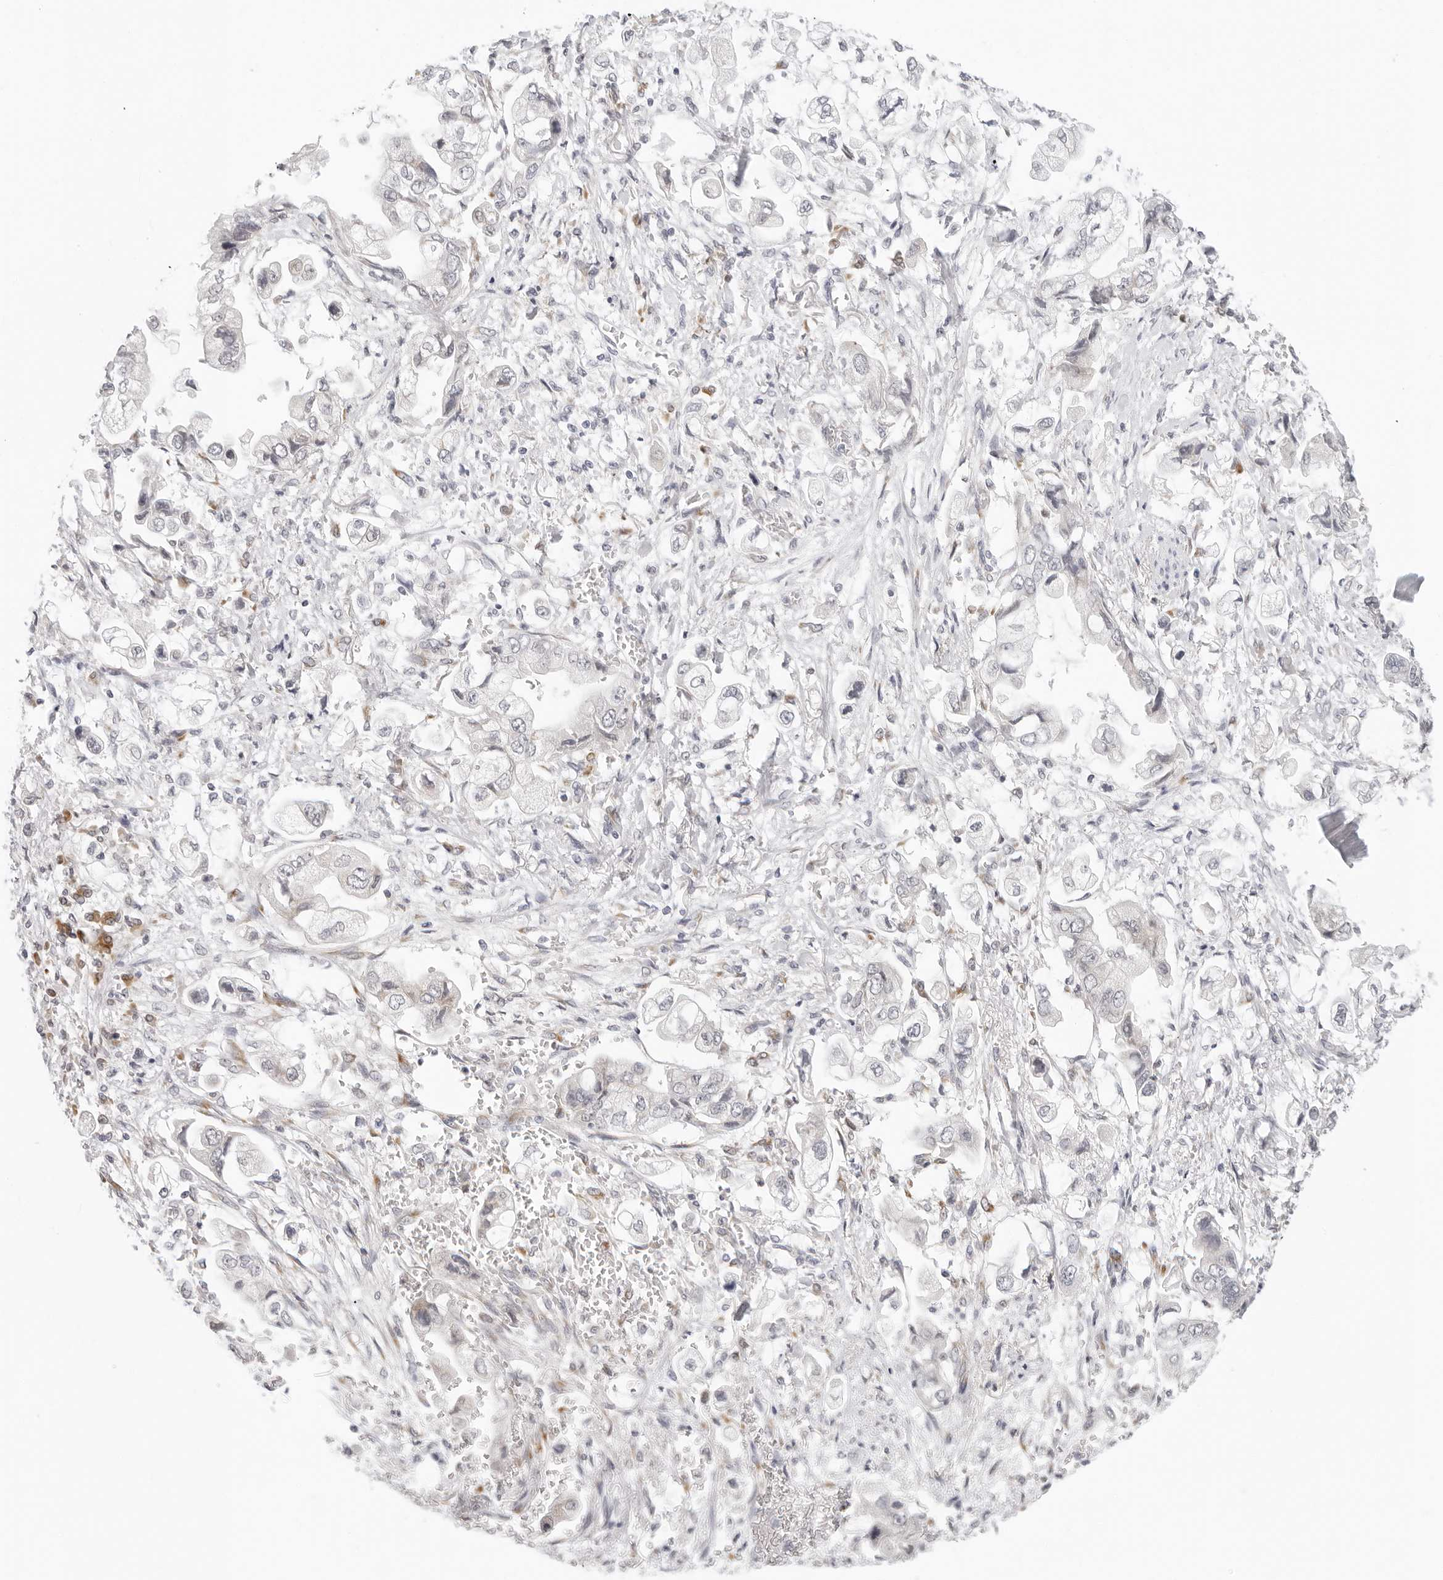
{"staining": {"intensity": "negative", "quantity": "none", "location": "none"}, "tissue": "stomach cancer", "cell_type": "Tumor cells", "image_type": "cancer", "snomed": [{"axis": "morphology", "description": "Adenocarcinoma, NOS"}, {"axis": "topography", "description": "Stomach"}], "caption": "There is no significant staining in tumor cells of stomach cancer (adenocarcinoma).", "gene": "EDN2", "patient": {"sex": "male", "age": 62}}